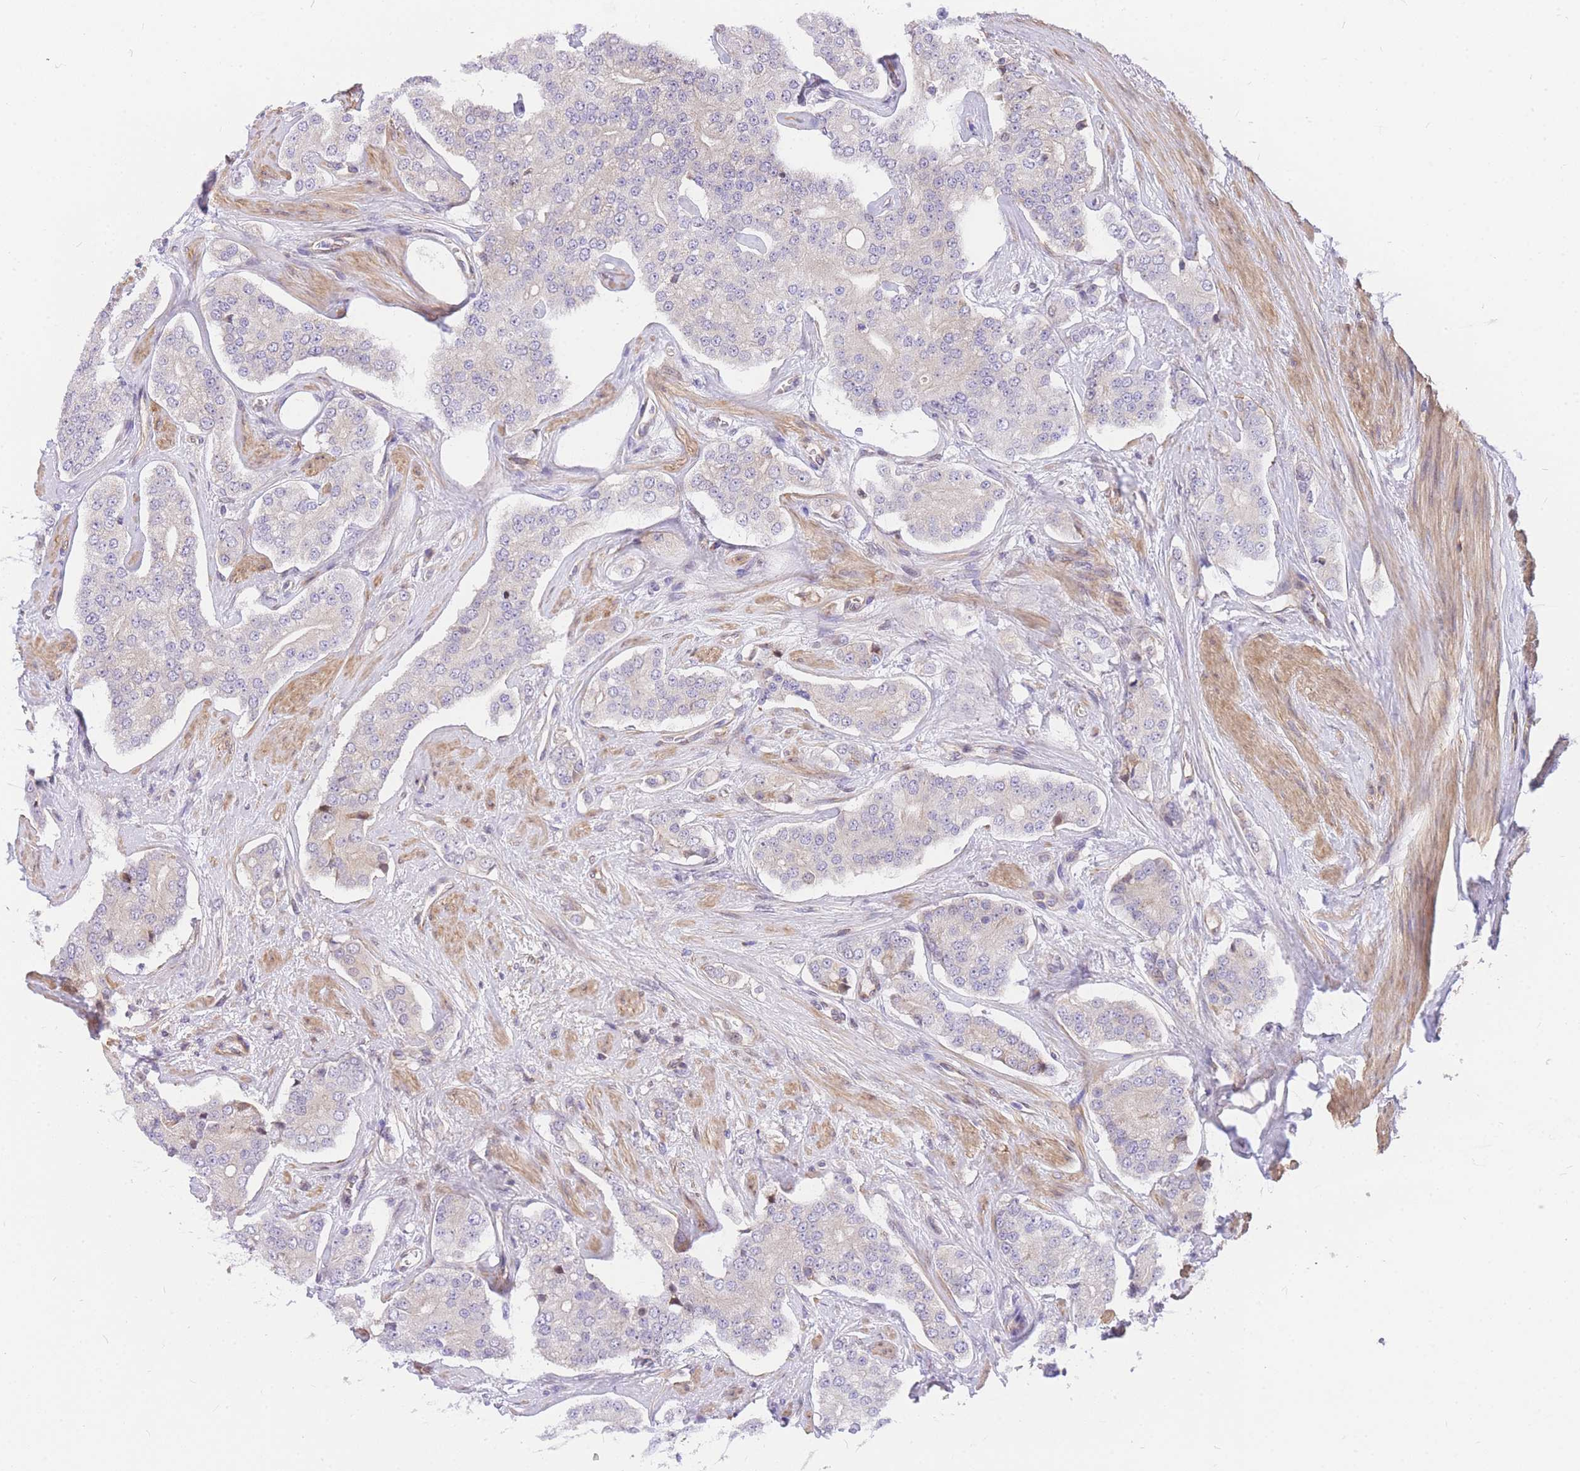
{"staining": {"intensity": "negative", "quantity": "none", "location": "none"}, "tissue": "prostate cancer", "cell_type": "Tumor cells", "image_type": "cancer", "snomed": [{"axis": "morphology", "description": "Adenocarcinoma, High grade"}, {"axis": "topography", "description": "Prostate"}], "caption": "Immunohistochemistry photomicrograph of human high-grade adenocarcinoma (prostate) stained for a protein (brown), which shows no expression in tumor cells. The staining was performed using DAB (3,3'-diaminobenzidine) to visualize the protein expression in brown, while the nuclei were stained in blue with hematoxylin (Magnification: 20x).", "gene": "S100PBP", "patient": {"sex": "male", "age": 71}}